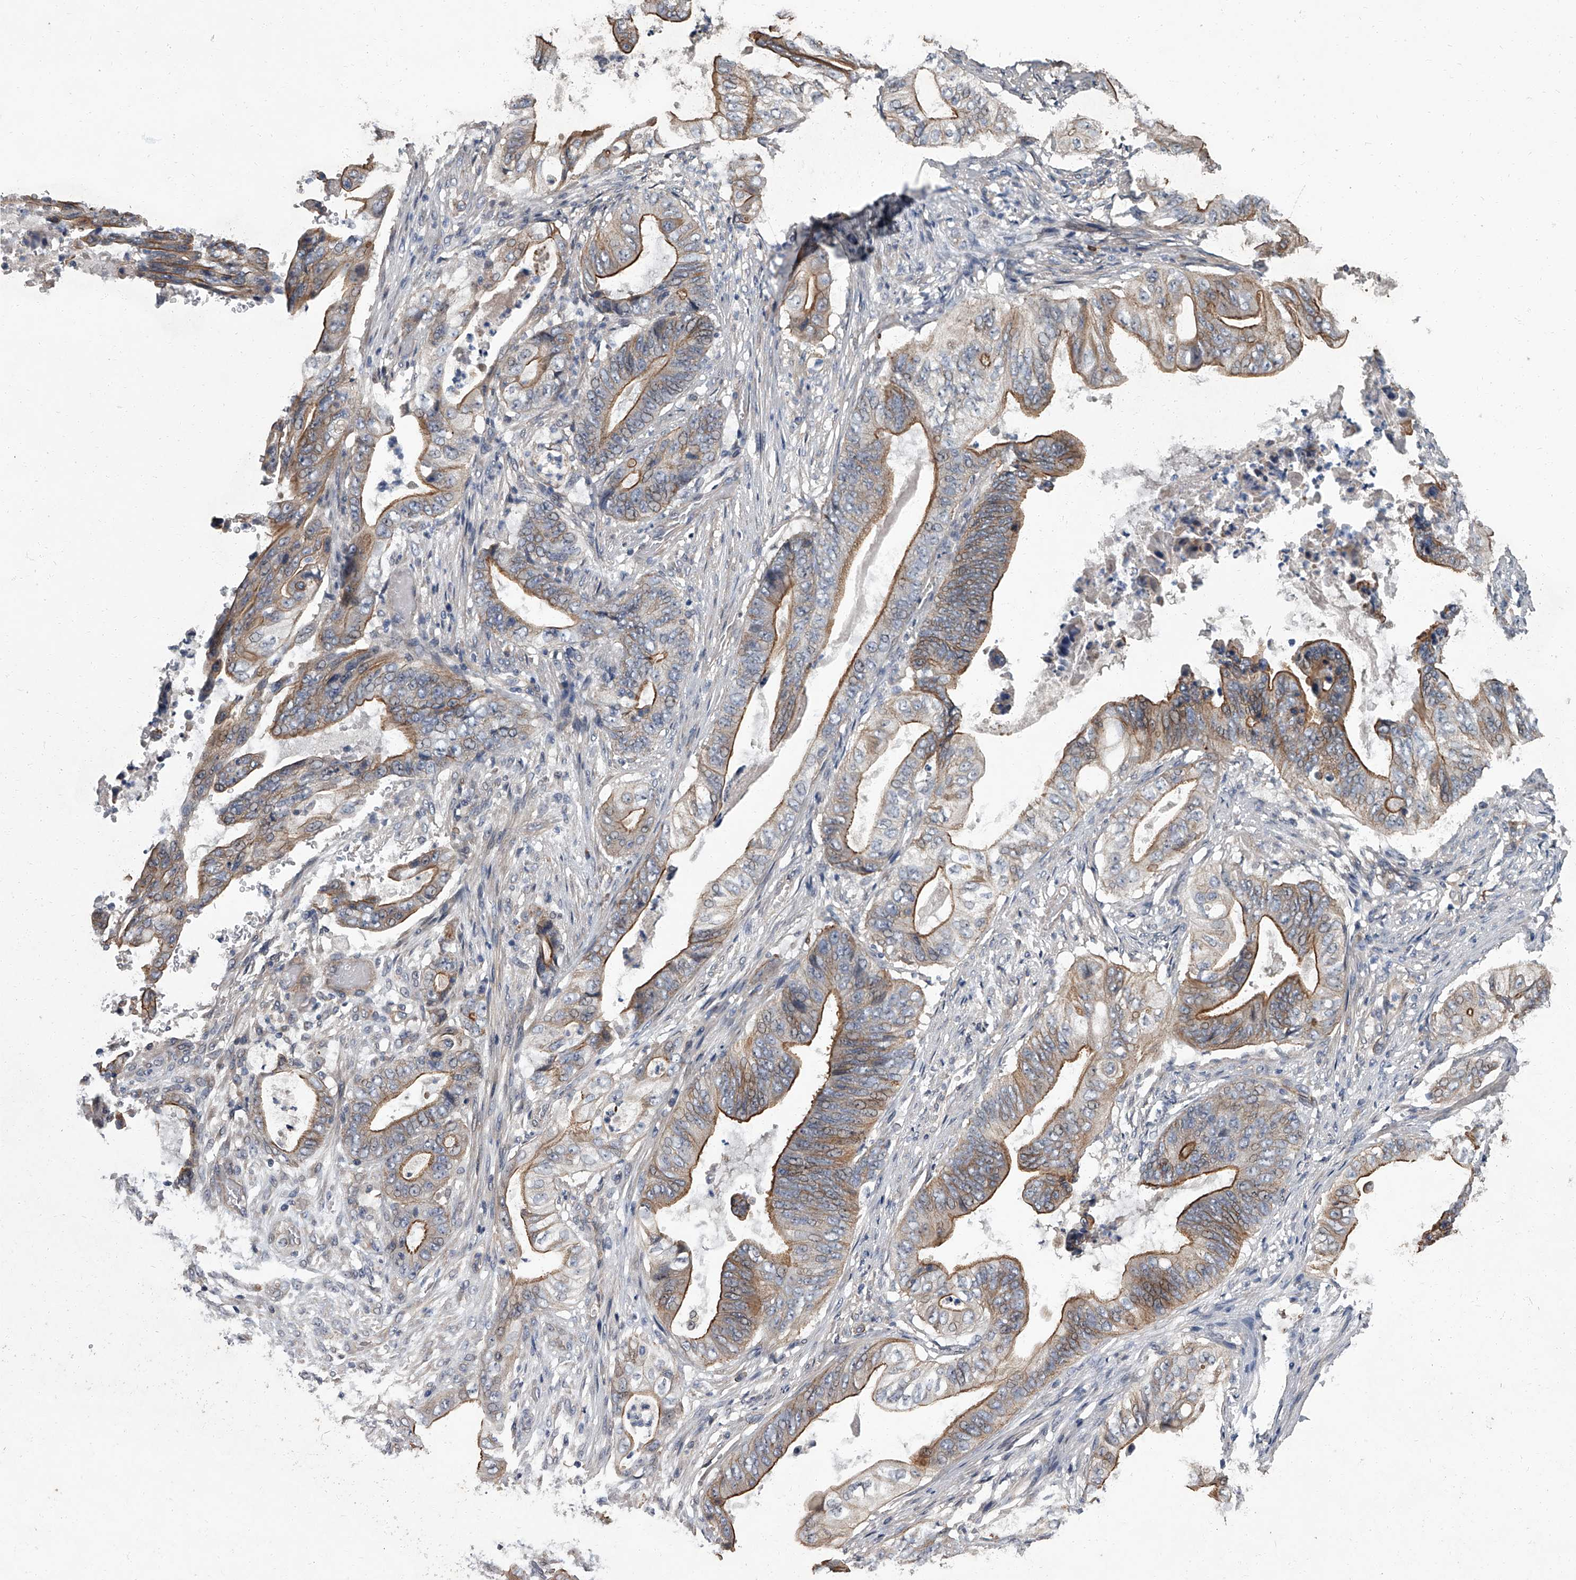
{"staining": {"intensity": "moderate", "quantity": ">75%", "location": "cytoplasmic/membranous"}, "tissue": "stomach cancer", "cell_type": "Tumor cells", "image_type": "cancer", "snomed": [{"axis": "morphology", "description": "Adenocarcinoma, NOS"}, {"axis": "topography", "description": "Stomach"}], "caption": "There is medium levels of moderate cytoplasmic/membranous positivity in tumor cells of adenocarcinoma (stomach), as demonstrated by immunohistochemical staining (brown color).", "gene": "SIRT4", "patient": {"sex": "female", "age": 73}}